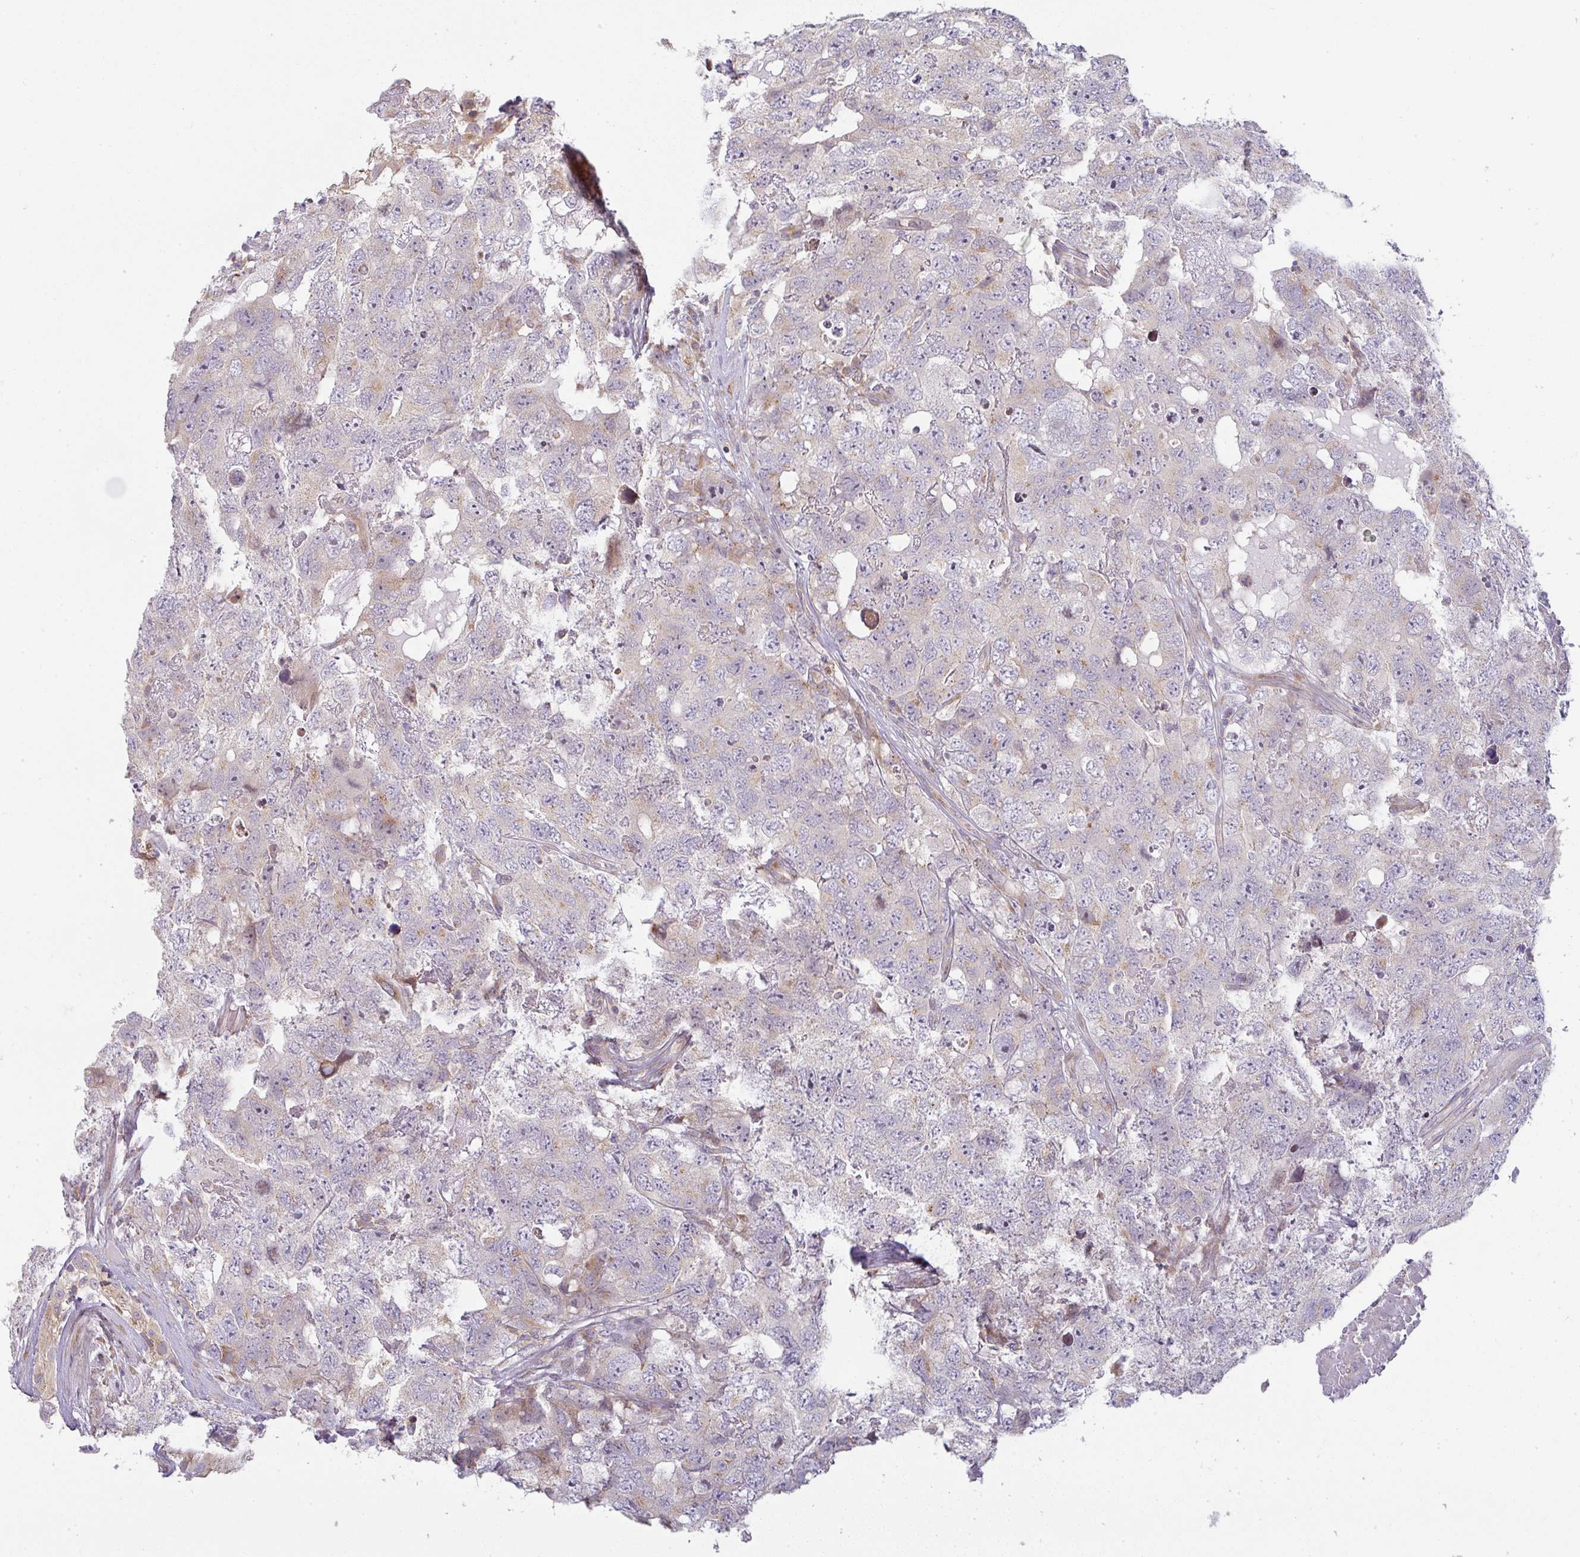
{"staining": {"intensity": "weak", "quantity": "<25%", "location": "cytoplasmic/membranous"}, "tissue": "testis cancer", "cell_type": "Tumor cells", "image_type": "cancer", "snomed": [{"axis": "morphology", "description": "Carcinoma, Embryonal, NOS"}, {"axis": "topography", "description": "Testis"}], "caption": "High power microscopy image of an immunohistochemistry (IHC) image of testis cancer (embryonal carcinoma), revealing no significant positivity in tumor cells. (DAB IHC with hematoxylin counter stain).", "gene": "MOB1A", "patient": {"sex": "male", "age": 22}}